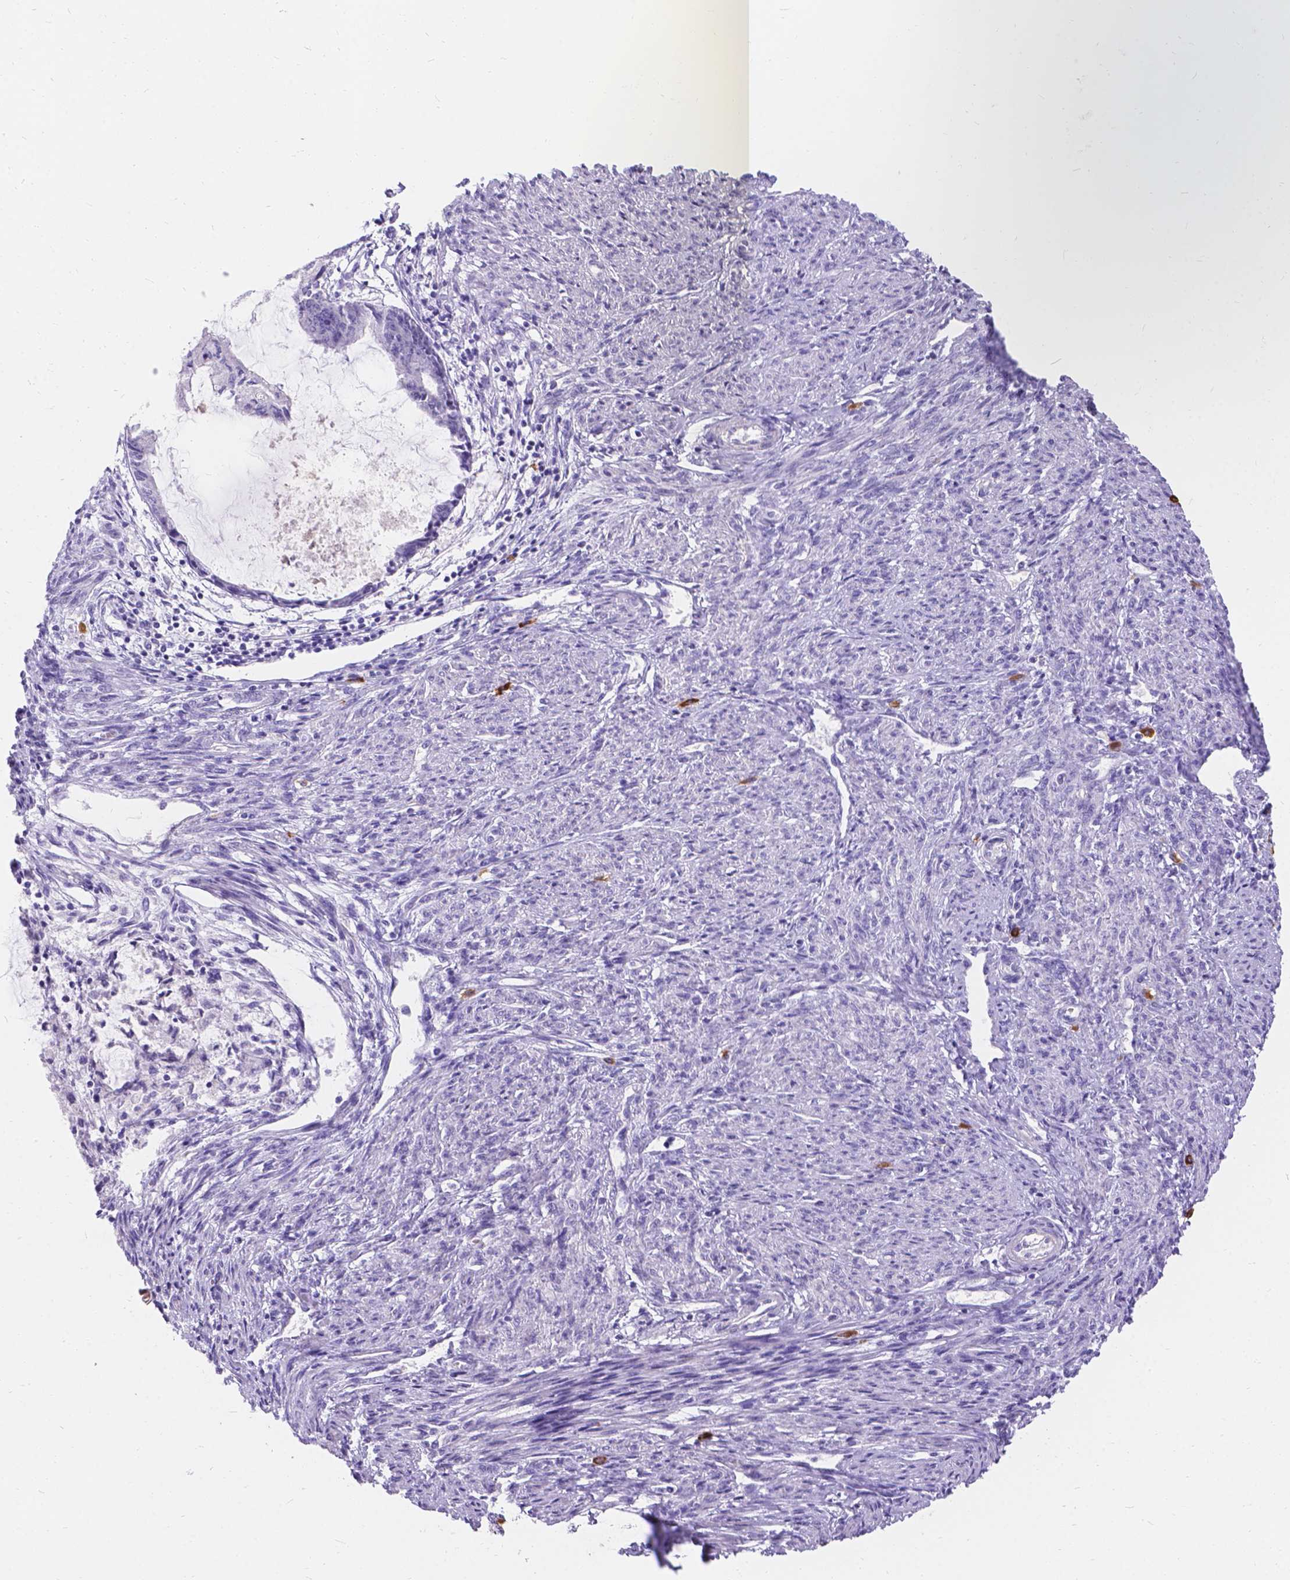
{"staining": {"intensity": "negative", "quantity": "none", "location": "none"}, "tissue": "endometrial cancer", "cell_type": "Tumor cells", "image_type": "cancer", "snomed": [{"axis": "morphology", "description": "Adenocarcinoma, NOS"}, {"axis": "topography", "description": "Endometrium"}], "caption": "The image exhibits no staining of tumor cells in endometrial cancer (adenocarcinoma).", "gene": "GNRHR", "patient": {"sex": "female", "age": 86}}